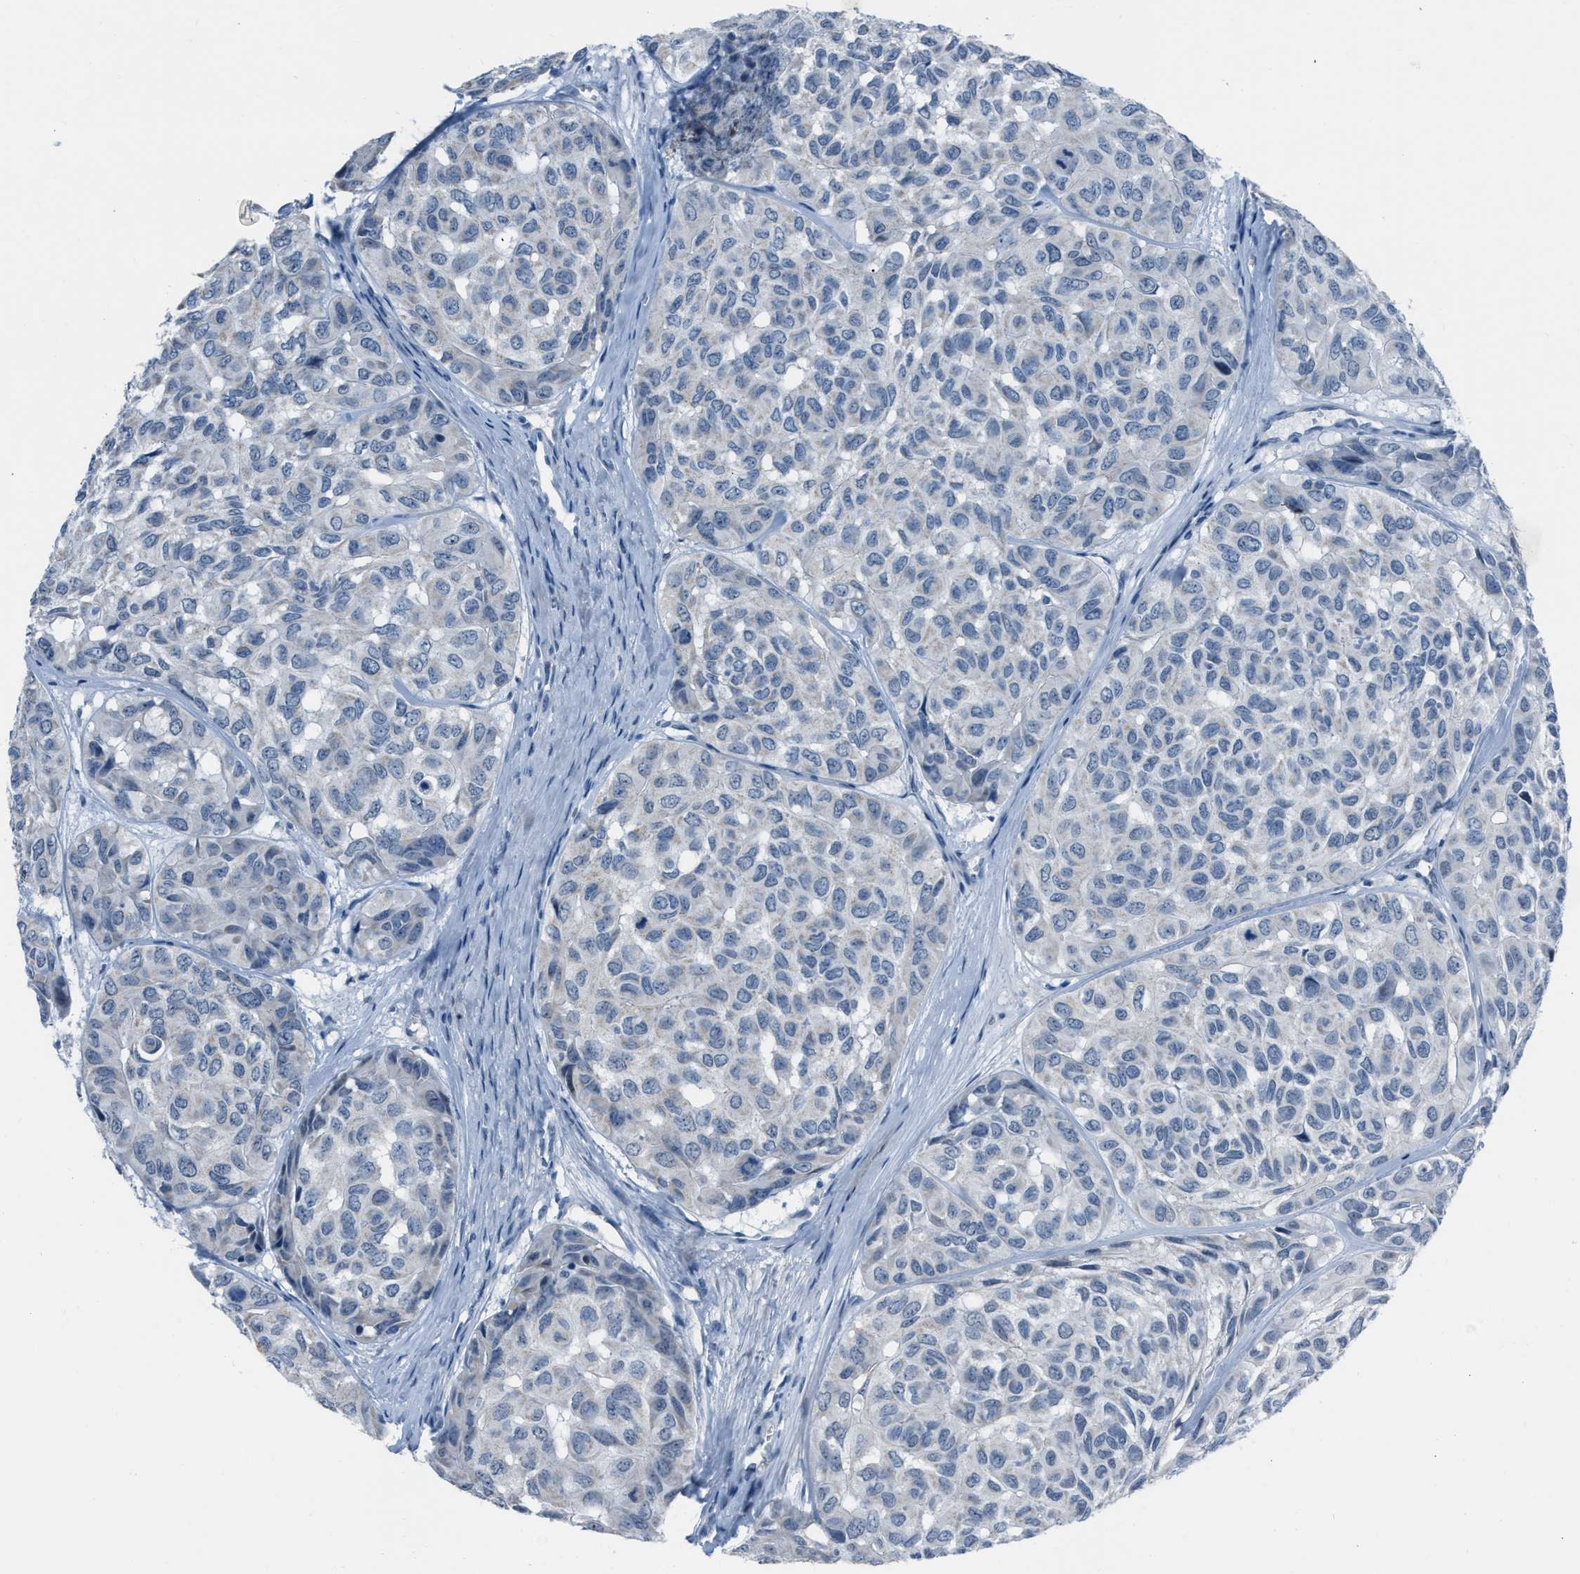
{"staining": {"intensity": "negative", "quantity": "none", "location": "none"}, "tissue": "head and neck cancer", "cell_type": "Tumor cells", "image_type": "cancer", "snomed": [{"axis": "morphology", "description": "Adenocarcinoma, NOS"}, {"axis": "topography", "description": "Salivary gland, NOS"}, {"axis": "topography", "description": "Head-Neck"}], "caption": "Tumor cells are negative for protein expression in human adenocarcinoma (head and neck). Brightfield microscopy of immunohistochemistry (IHC) stained with DAB (brown) and hematoxylin (blue), captured at high magnification.", "gene": "SPATC1L", "patient": {"sex": "female", "age": 76}}